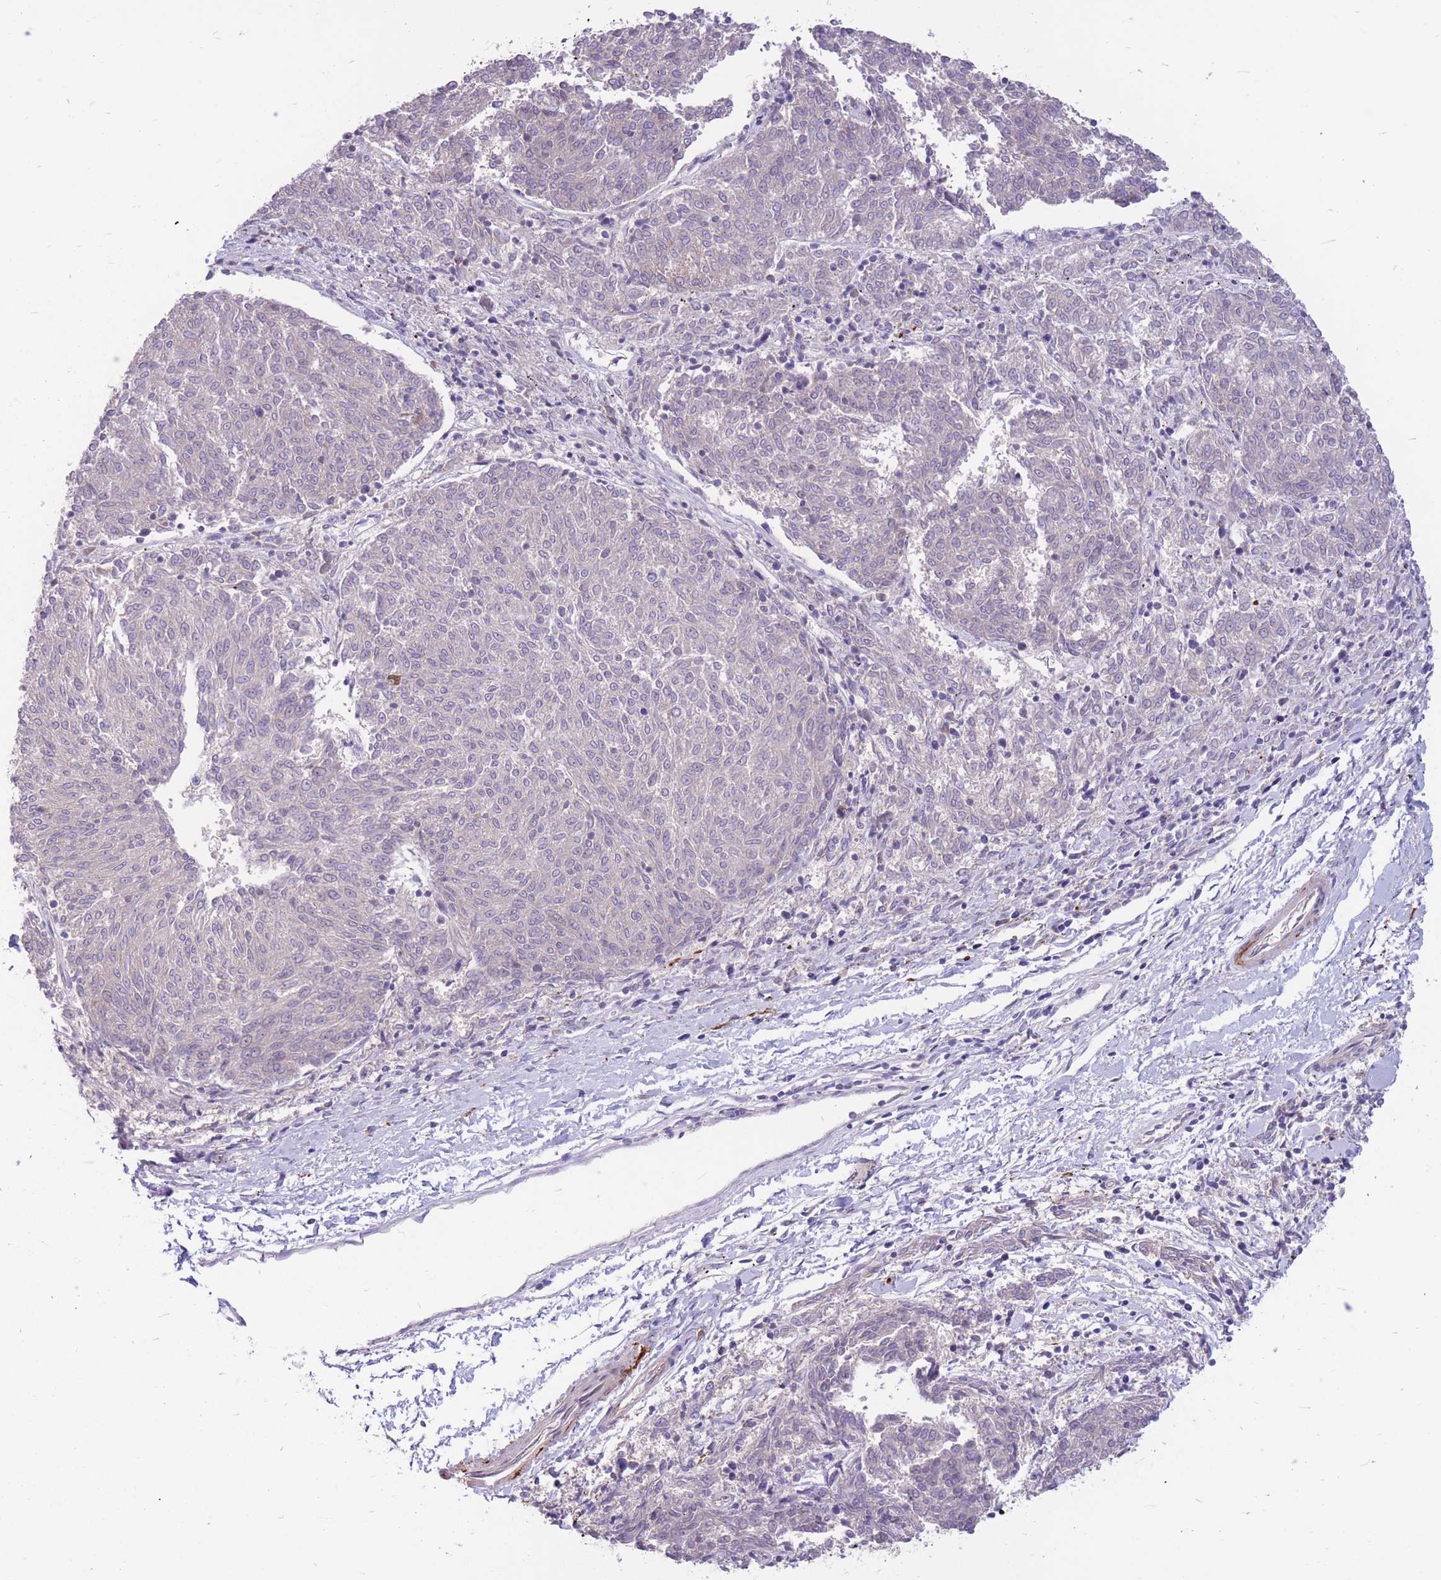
{"staining": {"intensity": "moderate", "quantity": "25%-75%", "location": "cytoplasmic/membranous"}, "tissue": "melanoma", "cell_type": "Tumor cells", "image_type": "cancer", "snomed": [{"axis": "morphology", "description": "Malignant melanoma, NOS"}, {"axis": "topography", "description": "Skin"}], "caption": "Immunohistochemical staining of melanoma demonstrates medium levels of moderate cytoplasmic/membranous protein staining in about 25%-75% of tumor cells.", "gene": "TCF20", "patient": {"sex": "female", "age": 72}}